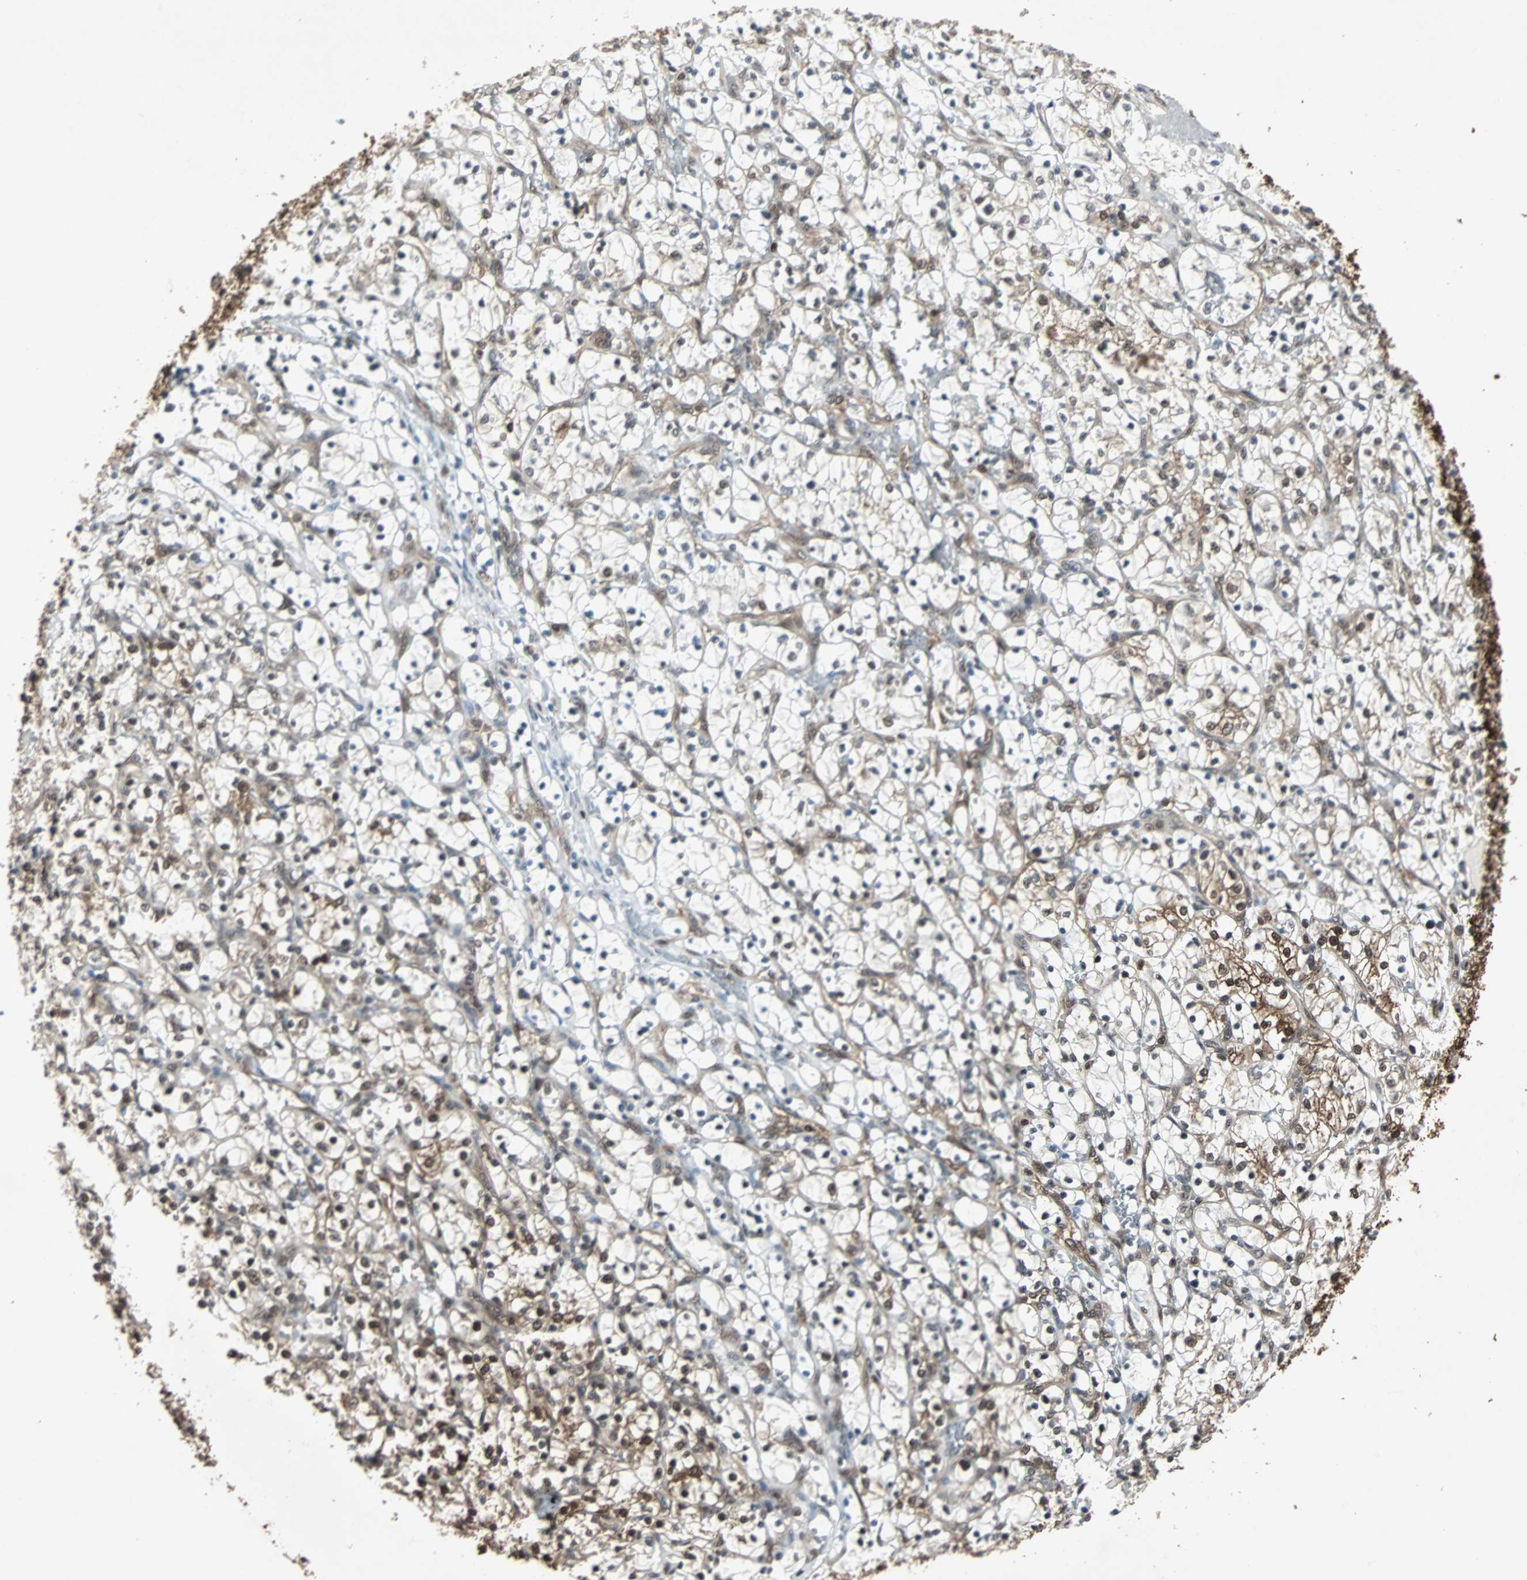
{"staining": {"intensity": "strong", "quantity": "25%-75%", "location": "cytoplasmic/membranous,nuclear"}, "tissue": "renal cancer", "cell_type": "Tumor cells", "image_type": "cancer", "snomed": [{"axis": "morphology", "description": "Adenocarcinoma, NOS"}, {"axis": "topography", "description": "Kidney"}], "caption": "This is an image of IHC staining of renal cancer, which shows strong positivity in the cytoplasmic/membranous and nuclear of tumor cells.", "gene": "ACLY", "patient": {"sex": "female", "age": 69}}